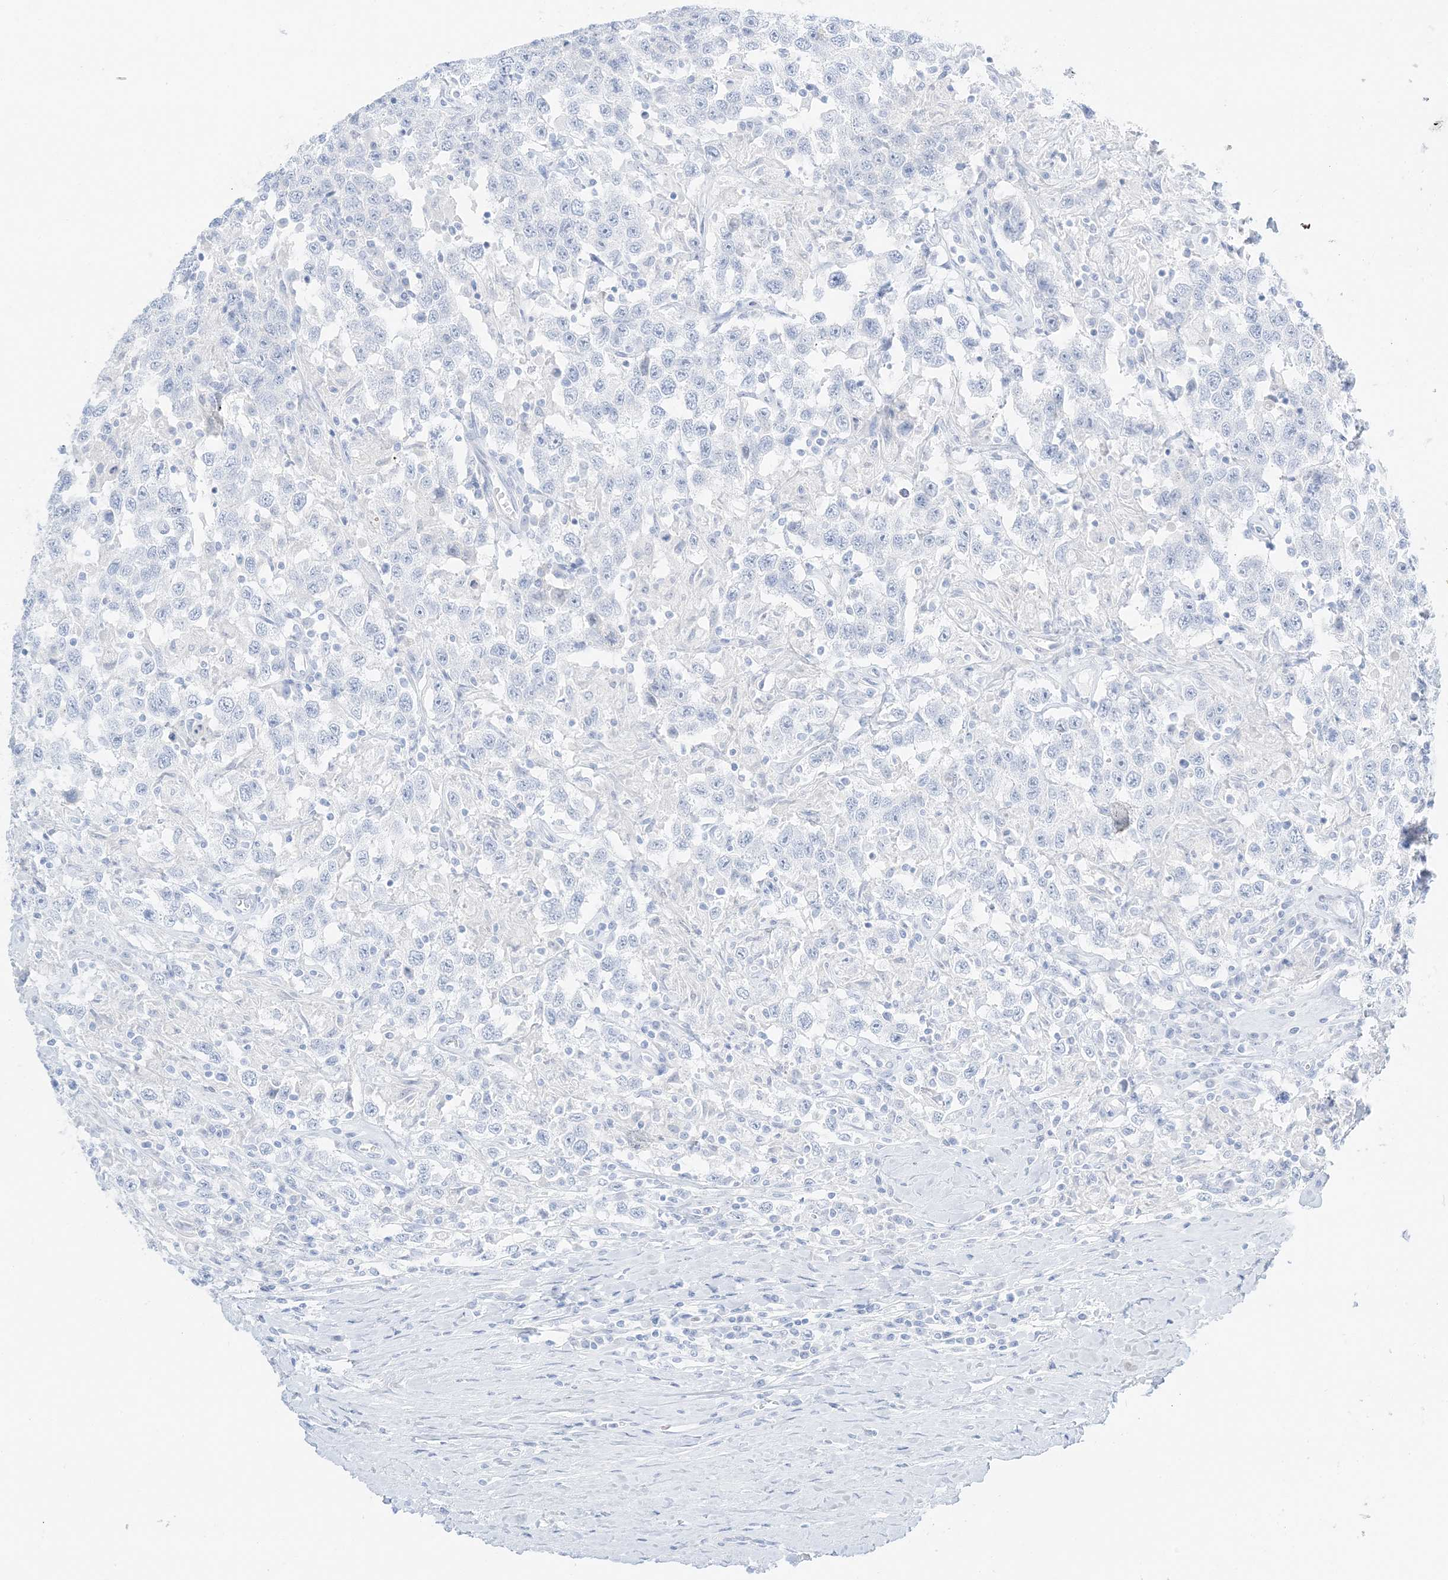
{"staining": {"intensity": "negative", "quantity": "none", "location": "none"}, "tissue": "testis cancer", "cell_type": "Tumor cells", "image_type": "cancer", "snomed": [{"axis": "morphology", "description": "Seminoma, NOS"}, {"axis": "topography", "description": "Testis"}], "caption": "An IHC micrograph of testis cancer is shown. There is no staining in tumor cells of testis cancer. The staining was performed using DAB (3,3'-diaminobenzidine) to visualize the protein expression in brown, while the nuclei were stained in blue with hematoxylin (Magnification: 20x).", "gene": "SLC22A13", "patient": {"sex": "male", "age": 41}}